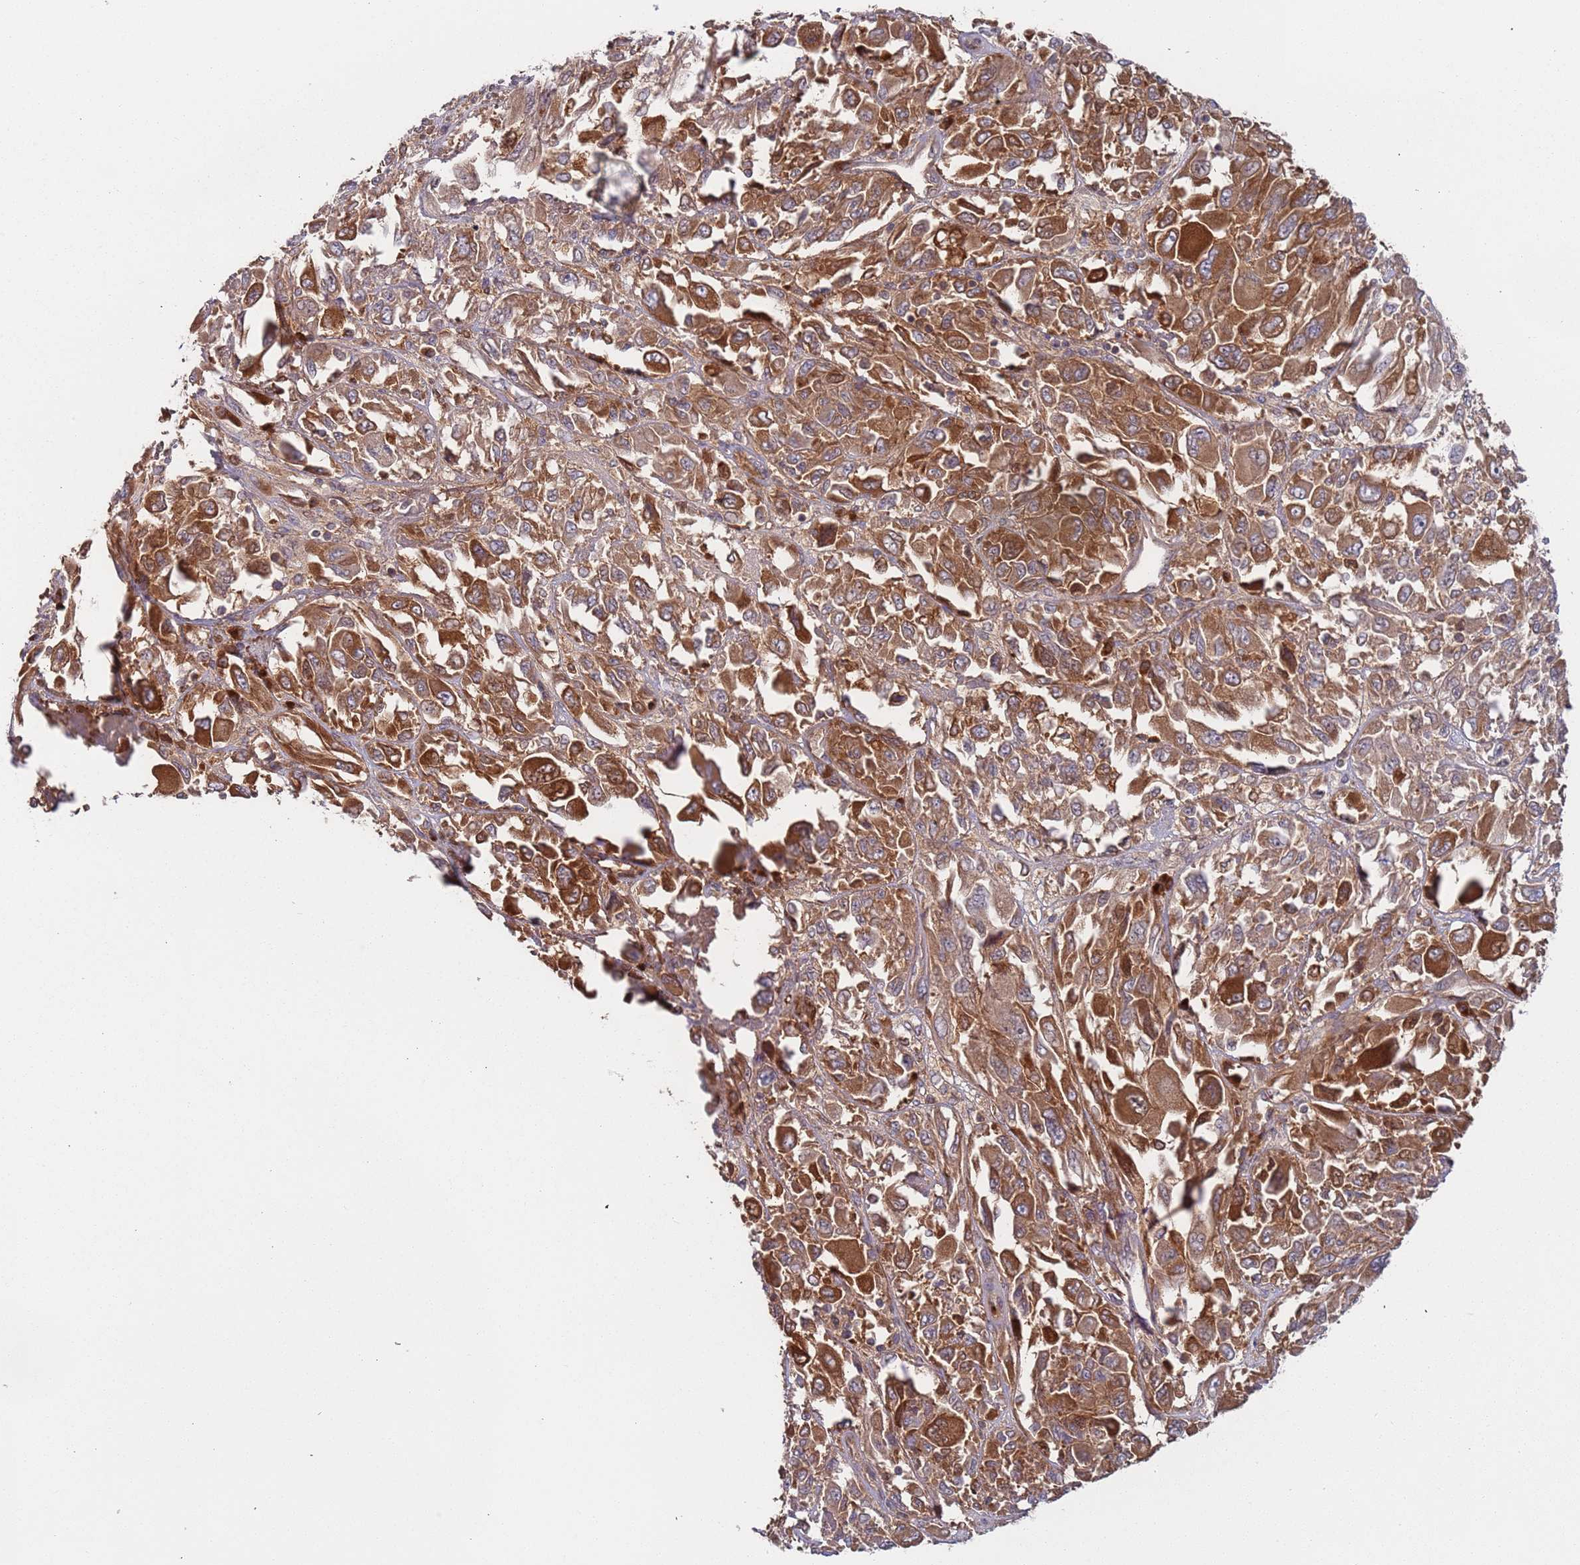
{"staining": {"intensity": "moderate", "quantity": ">75%", "location": "cytoplasmic/membranous"}, "tissue": "melanoma", "cell_type": "Tumor cells", "image_type": "cancer", "snomed": [{"axis": "morphology", "description": "Malignant melanoma, NOS"}, {"axis": "topography", "description": "Skin"}], "caption": "Moderate cytoplasmic/membranous protein expression is present in about >75% of tumor cells in melanoma.", "gene": "OR5A2", "patient": {"sex": "female", "age": 91}}